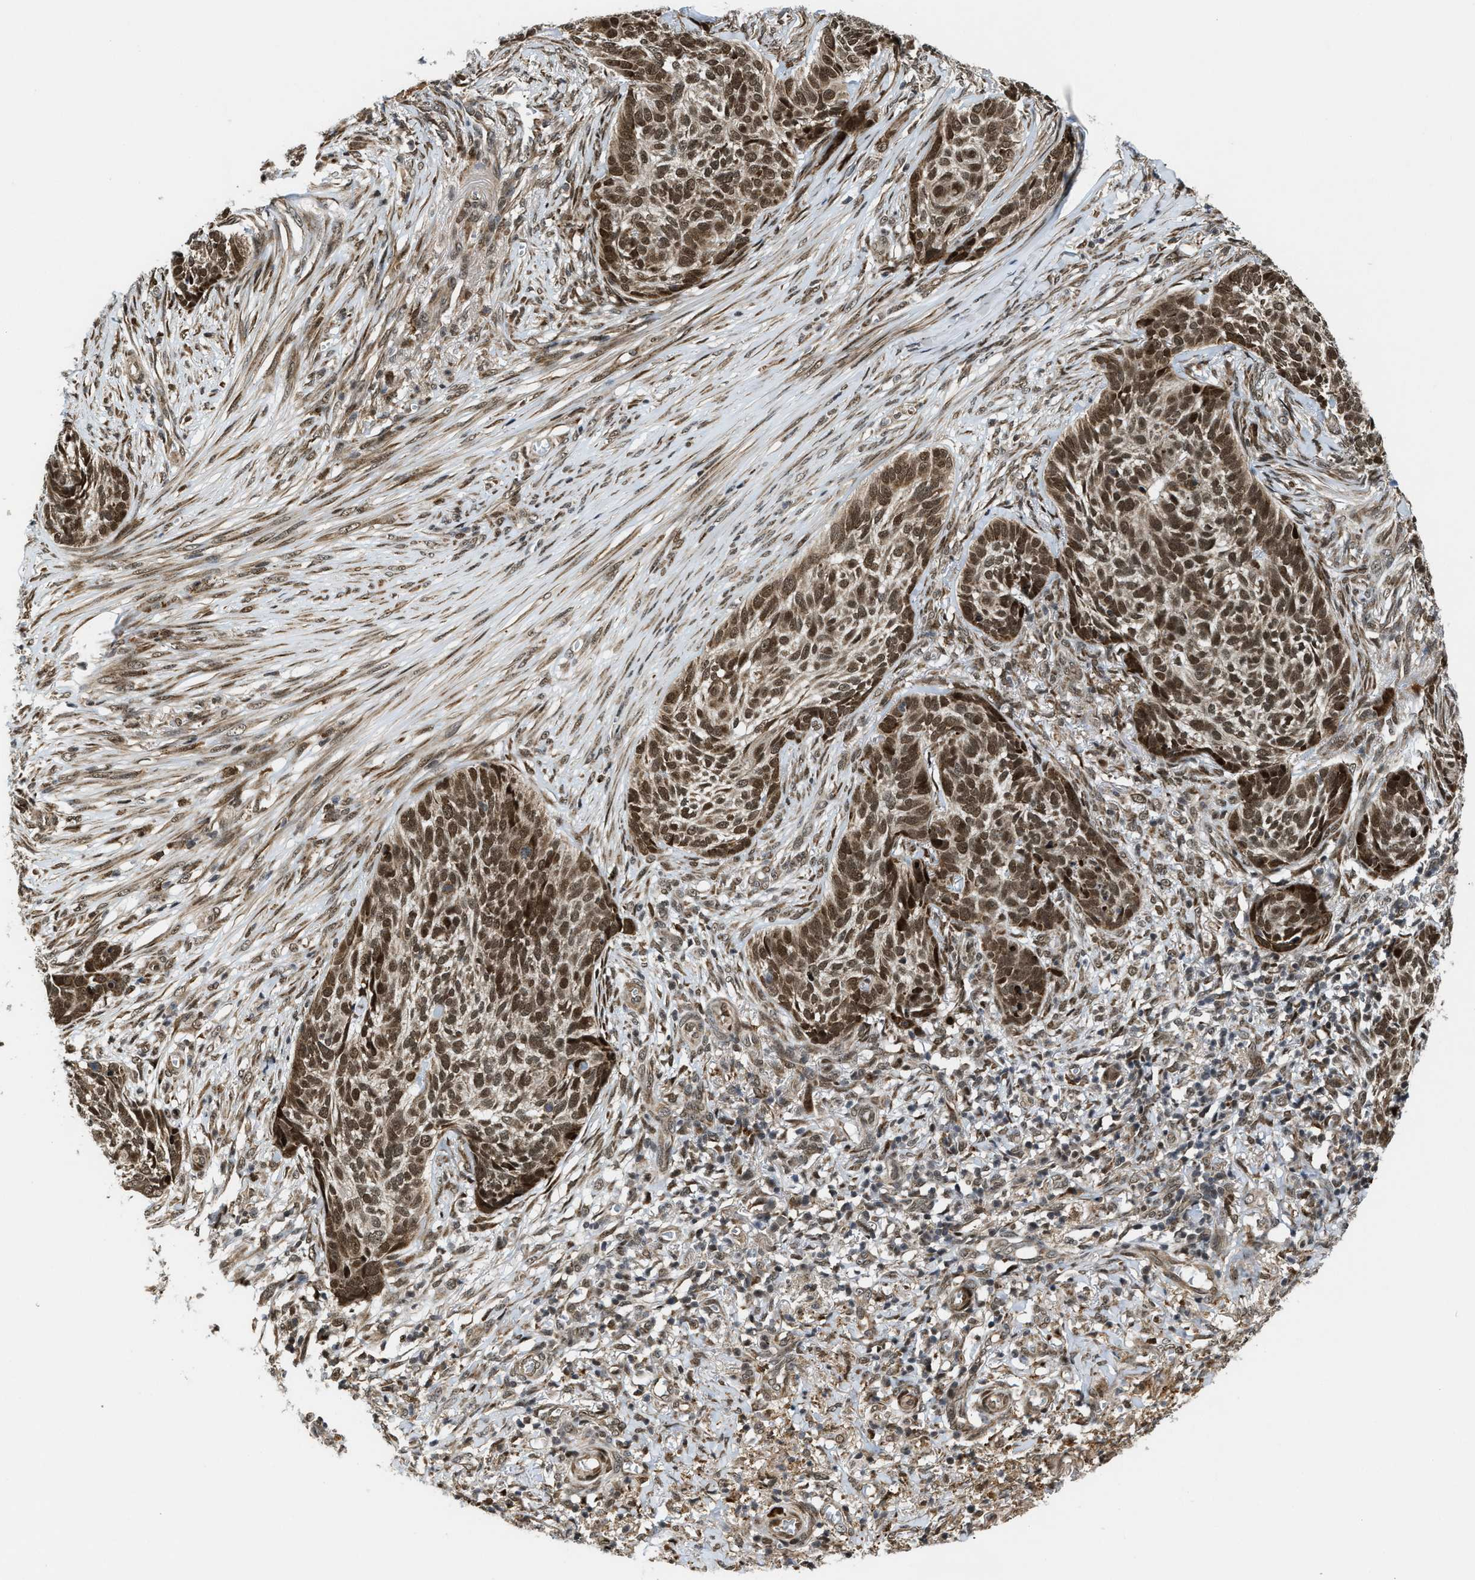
{"staining": {"intensity": "moderate", "quantity": ">75%", "location": "nuclear"}, "tissue": "skin cancer", "cell_type": "Tumor cells", "image_type": "cancer", "snomed": [{"axis": "morphology", "description": "Basal cell carcinoma"}, {"axis": "topography", "description": "Skin"}], "caption": "Skin cancer (basal cell carcinoma) stained with DAB (3,3'-diaminobenzidine) immunohistochemistry exhibits medium levels of moderate nuclear staining in approximately >75% of tumor cells. Immunohistochemistry (ihc) stains the protein in brown and the nuclei are stained blue.", "gene": "ZNF250", "patient": {"sex": "male", "age": 85}}